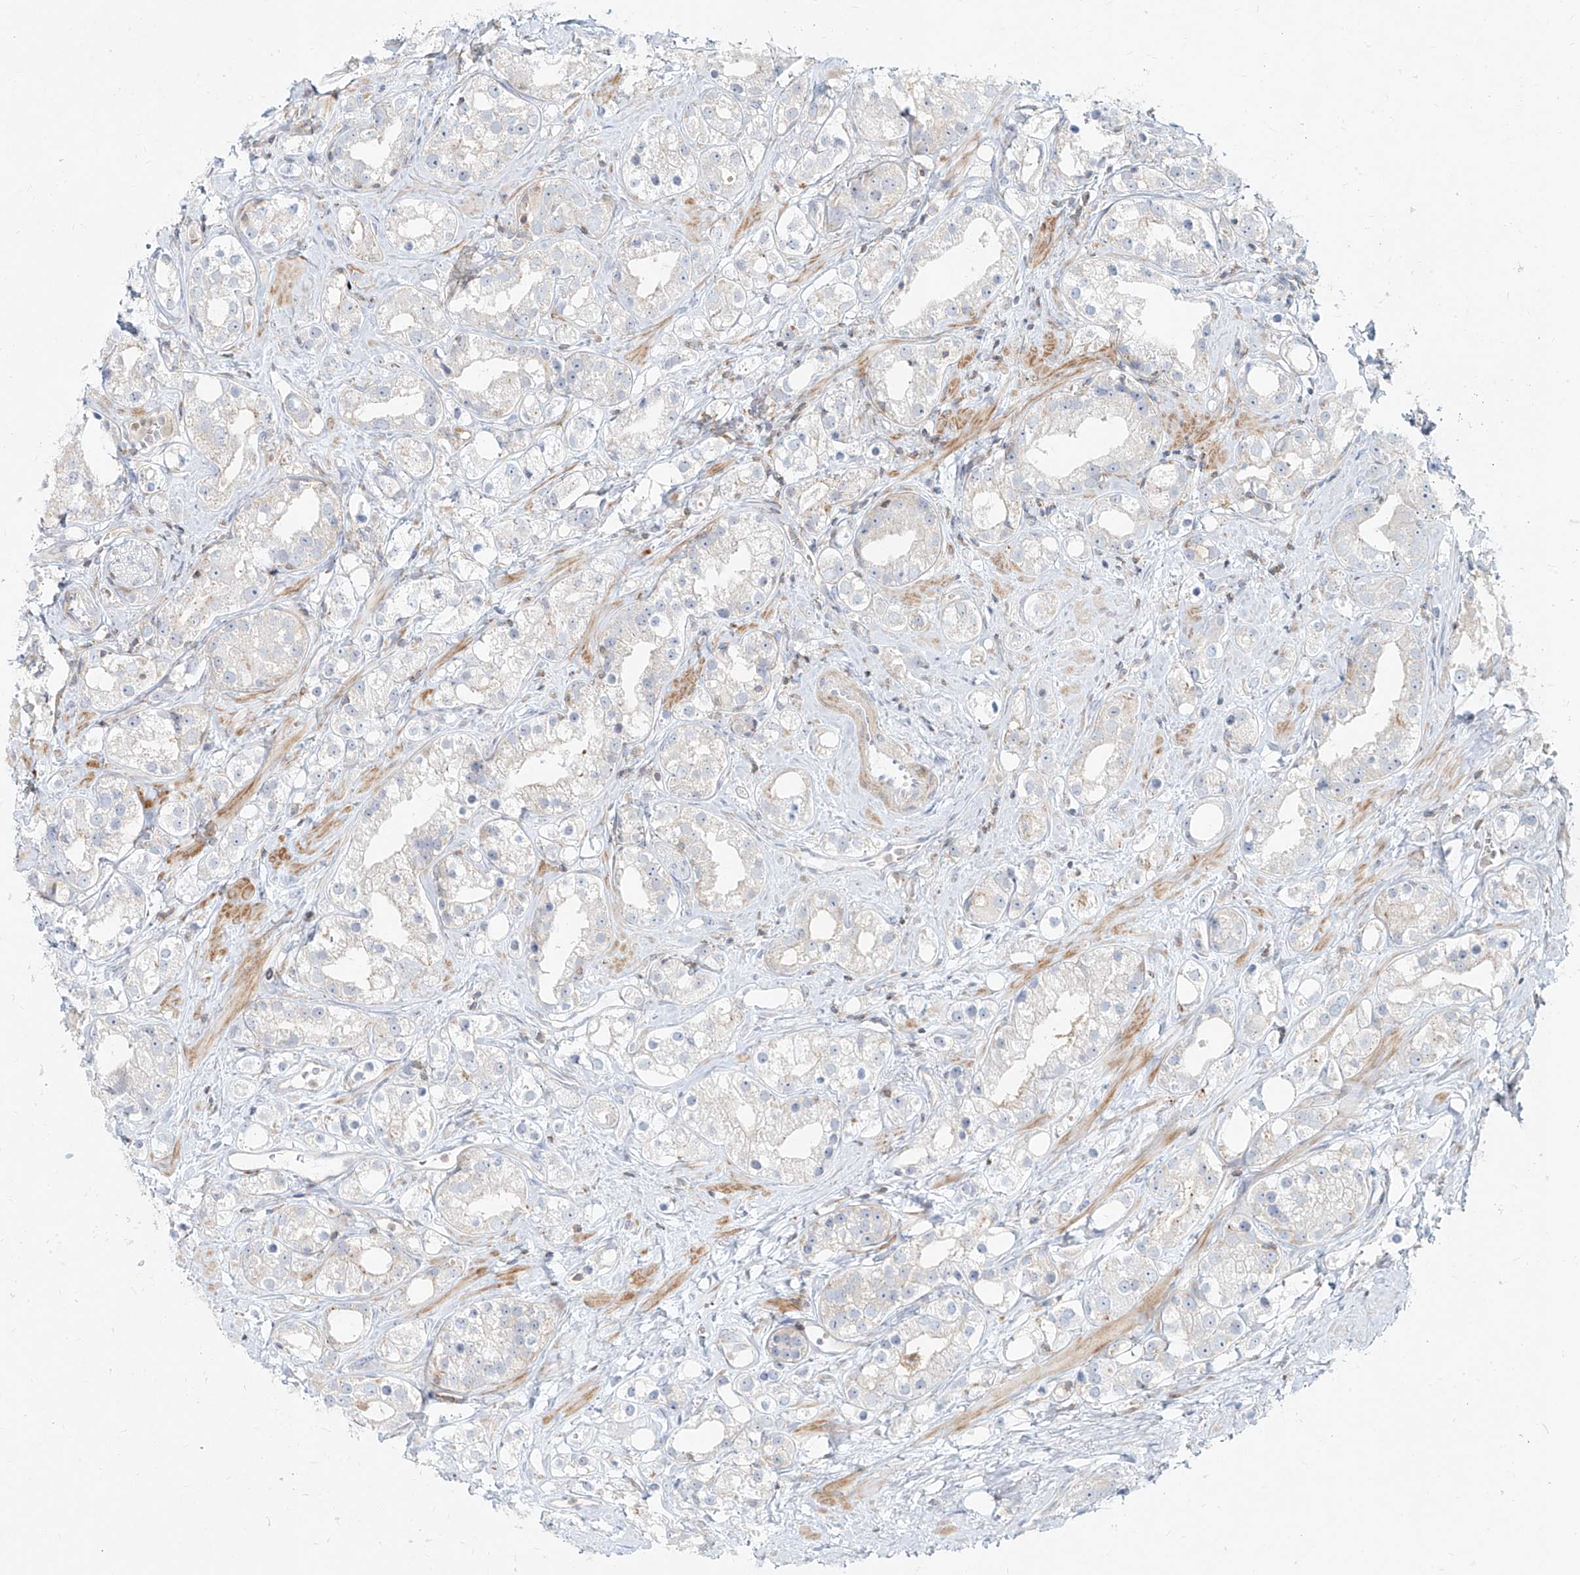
{"staining": {"intensity": "negative", "quantity": "none", "location": "none"}, "tissue": "prostate cancer", "cell_type": "Tumor cells", "image_type": "cancer", "snomed": [{"axis": "morphology", "description": "Adenocarcinoma, NOS"}, {"axis": "topography", "description": "Prostate"}], "caption": "This is an immunohistochemistry micrograph of prostate adenocarcinoma. There is no staining in tumor cells.", "gene": "SLC2A12", "patient": {"sex": "male", "age": 79}}